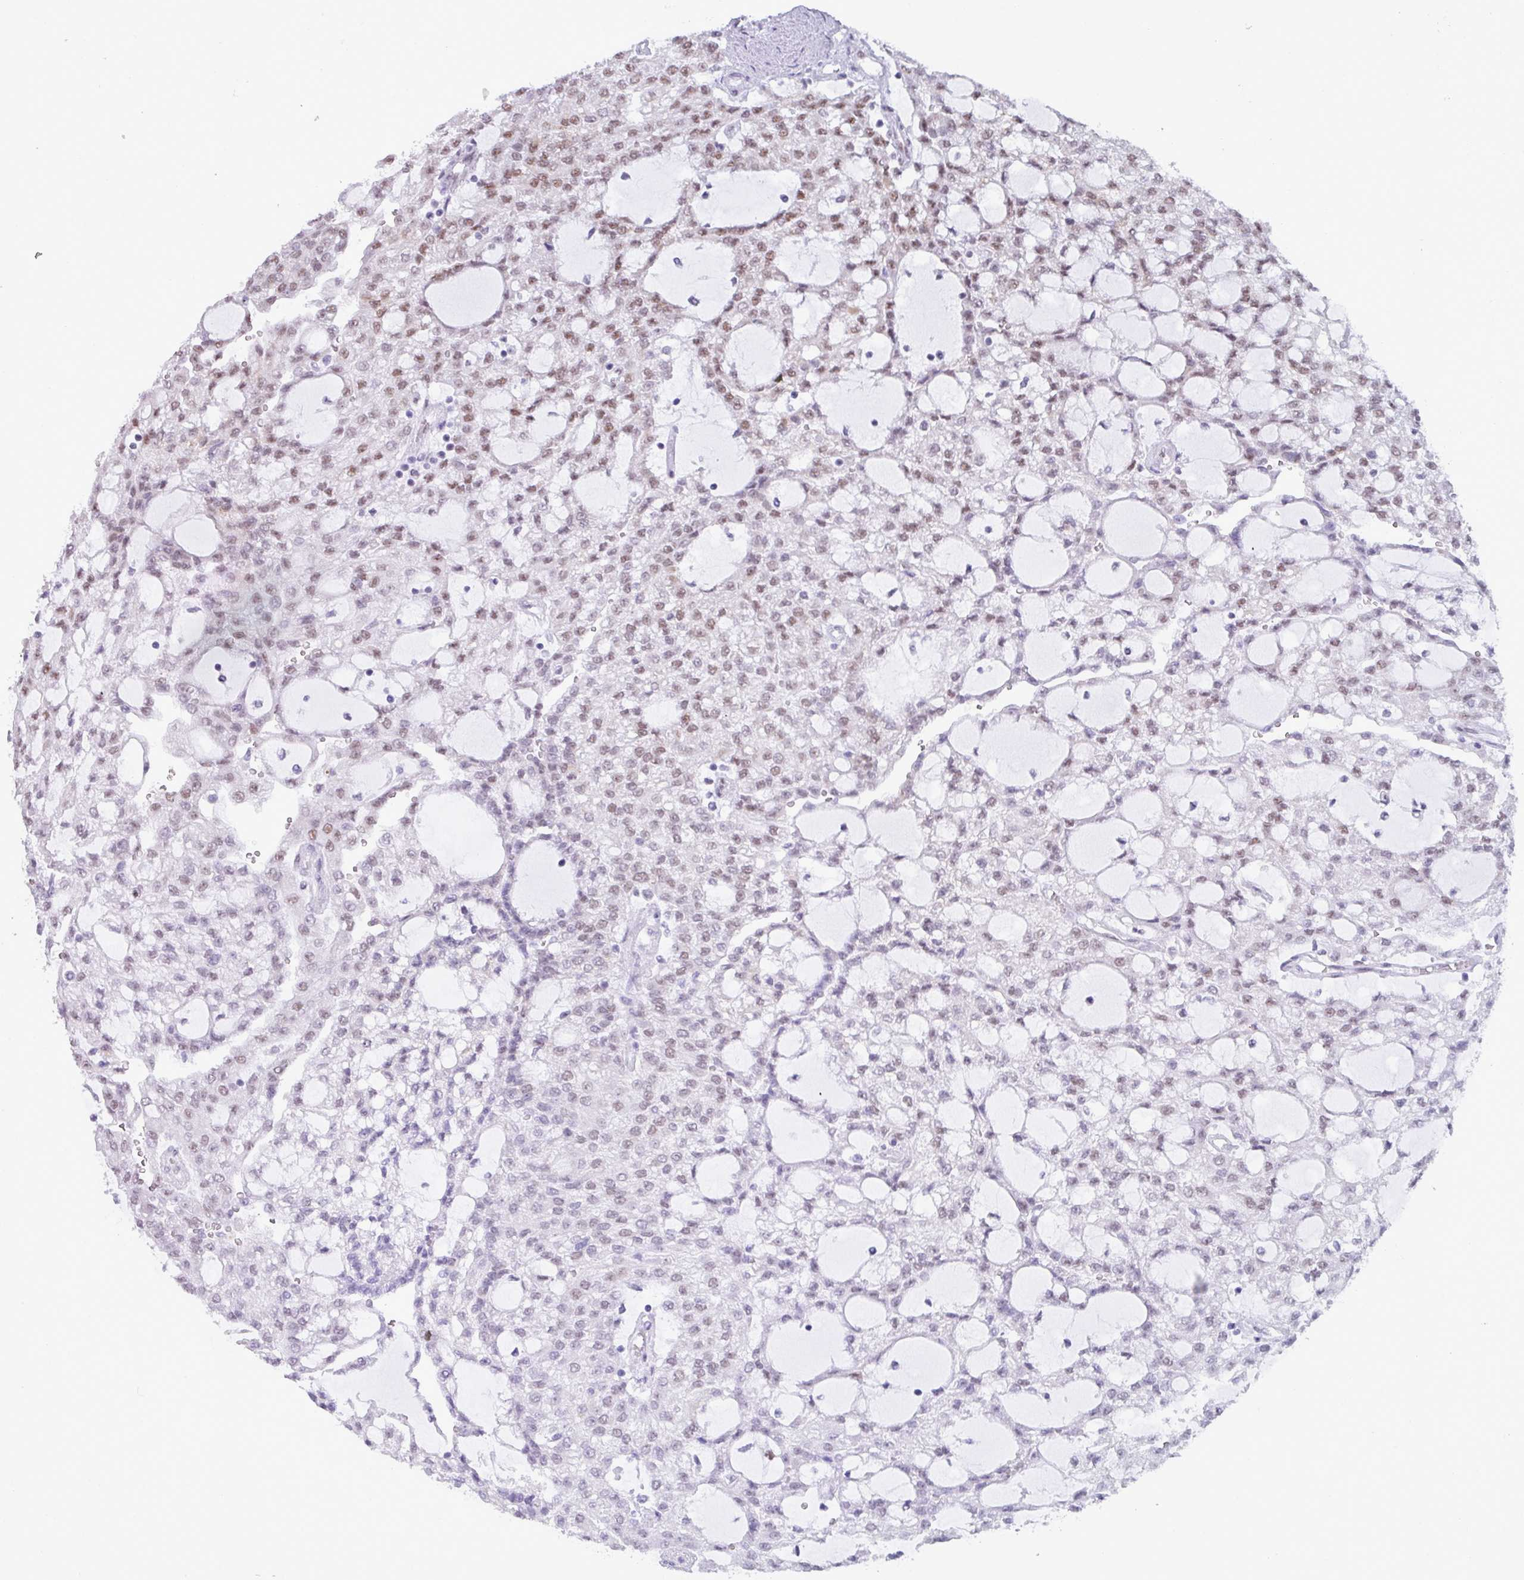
{"staining": {"intensity": "weak", "quantity": "25%-75%", "location": "nuclear"}, "tissue": "renal cancer", "cell_type": "Tumor cells", "image_type": "cancer", "snomed": [{"axis": "morphology", "description": "Adenocarcinoma, NOS"}, {"axis": "topography", "description": "Kidney"}], "caption": "Renal cancer (adenocarcinoma) stained with a brown dye shows weak nuclear positive positivity in about 25%-75% of tumor cells.", "gene": "PUF60", "patient": {"sex": "male", "age": 63}}